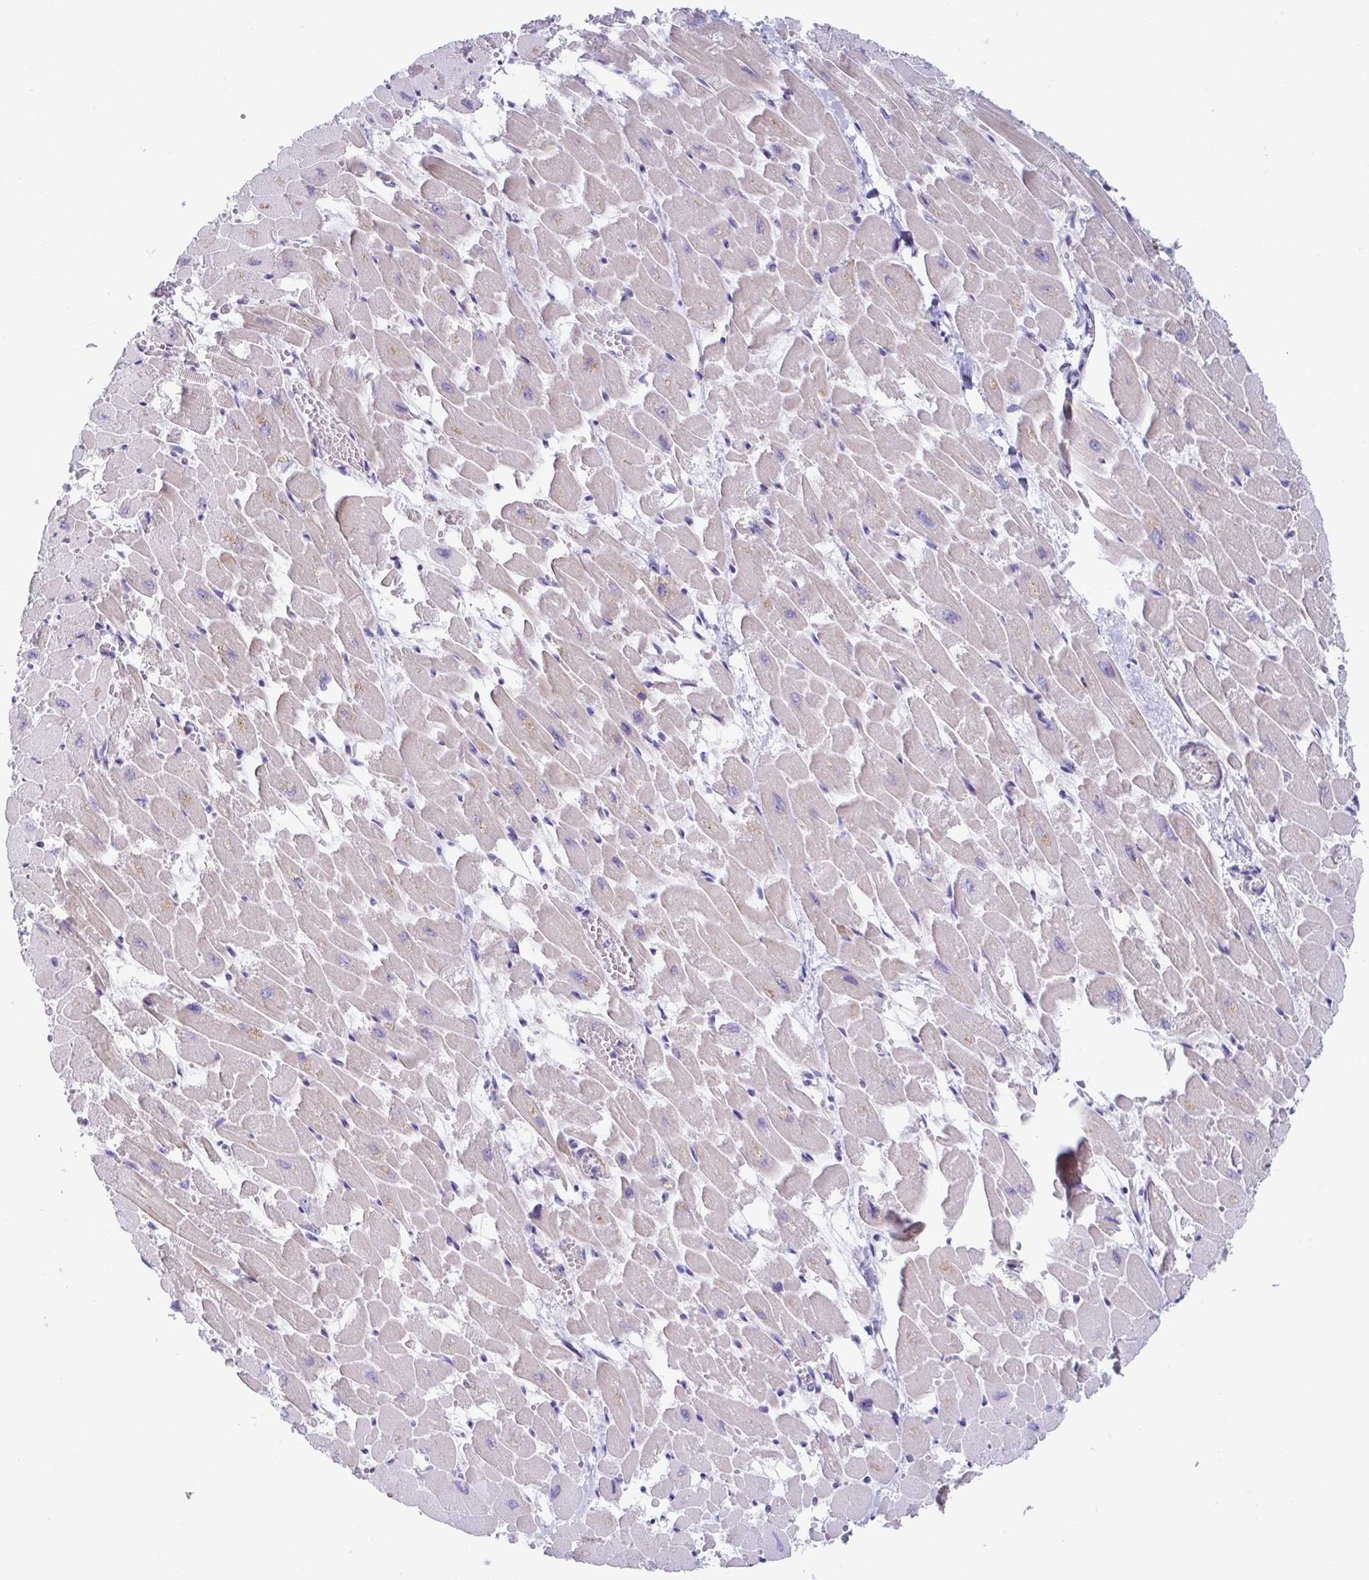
{"staining": {"intensity": "weak", "quantity": "25%-75%", "location": "cytoplasmic/membranous,nuclear"}, "tissue": "heart muscle", "cell_type": "Cardiomyocytes", "image_type": "normal", "snomed": [{"axis": "morphology", "description": "Normal tissue, NOS"}, {"axis": "topography", "description": "Heart"}], "caption": "A histopathology image showing weak cytoplasmic/membranous,nuclear staining in about 25%-75% of cardiomyocytes in normal heart muscle, as visualized by brown immunohistochemical staining.", "gene": "WDR72", "patient": {"sex": "female", "age": 52}}